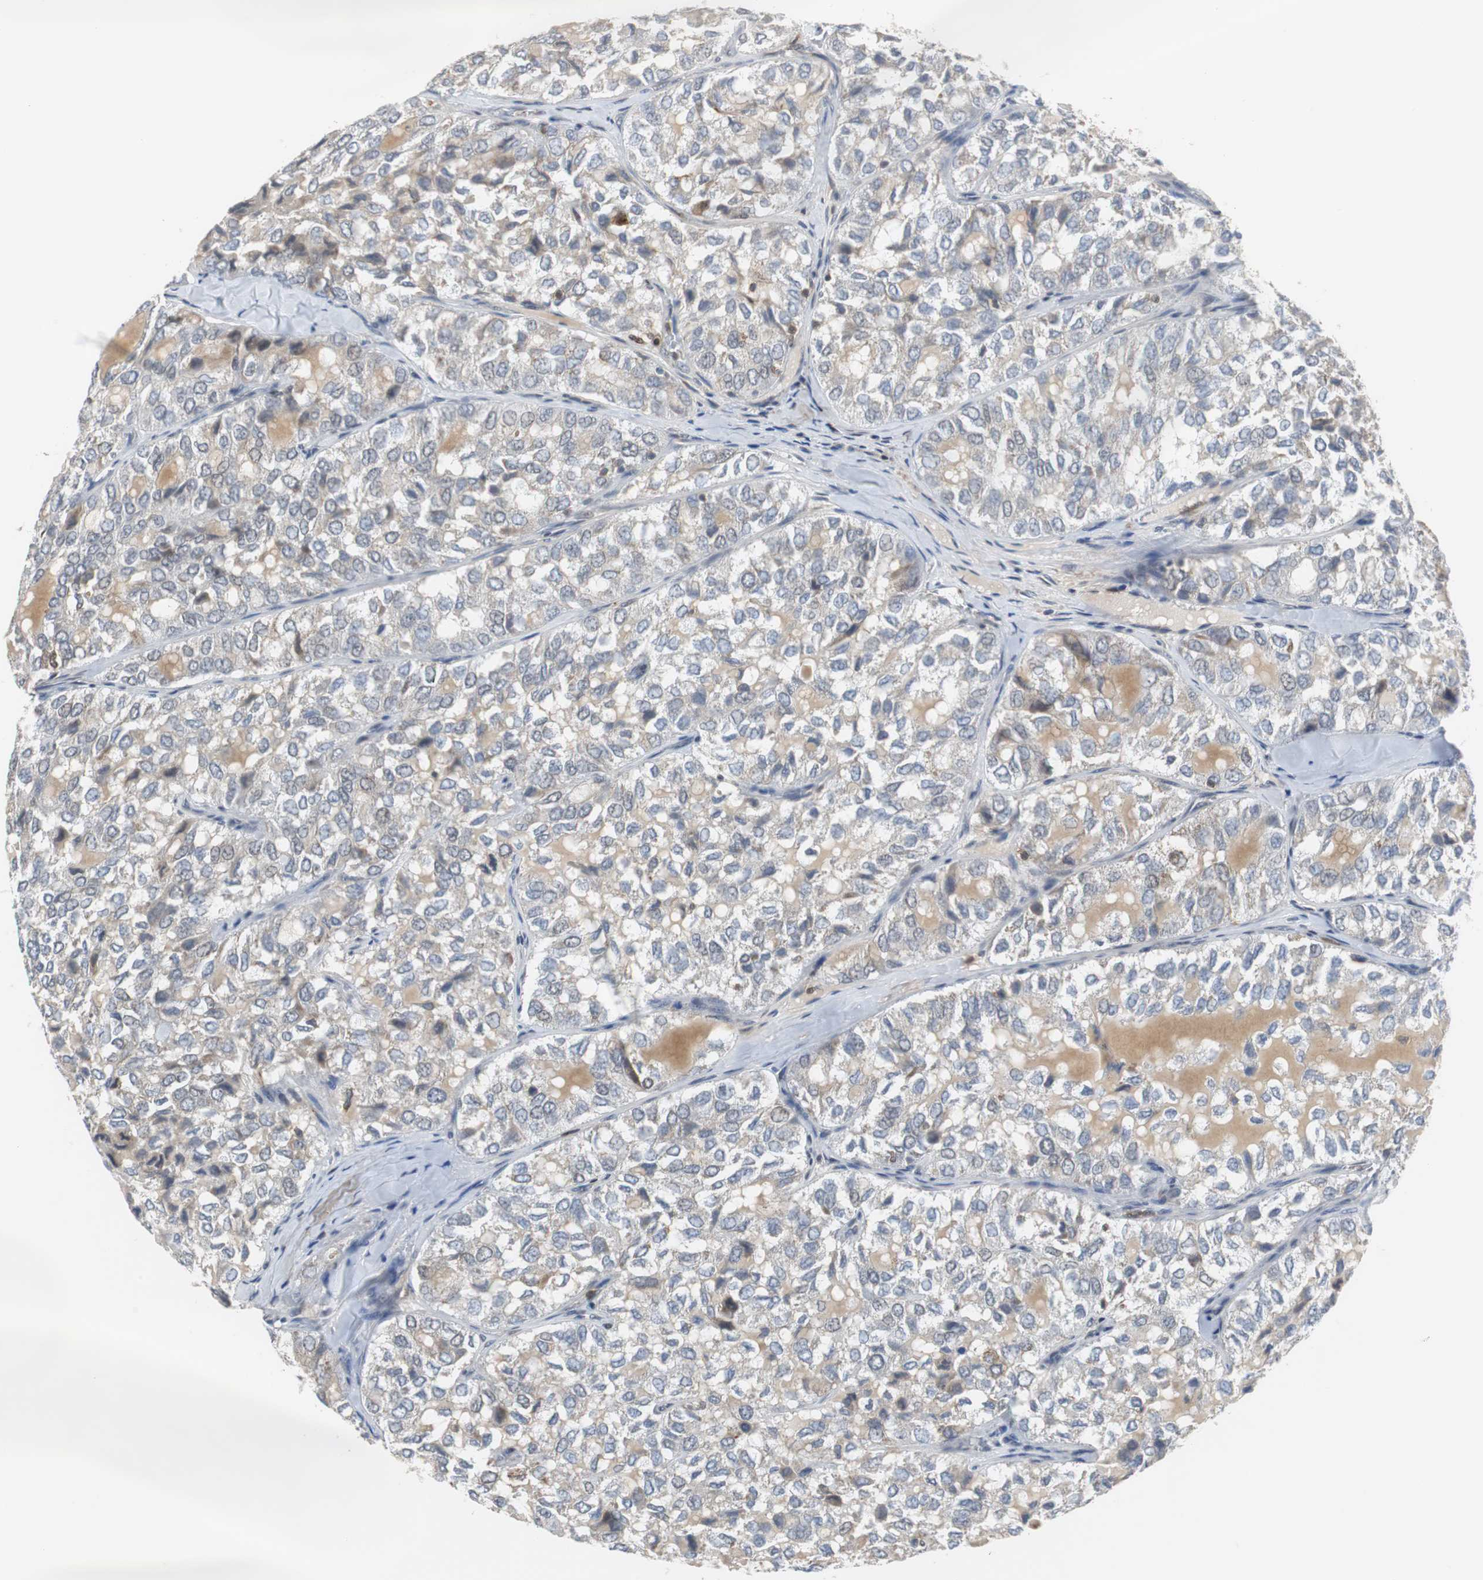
{"staining": {"intensity": "weak", "quantity": "25%-75%", "location": "cytoplasmic/membranous"}, "tissue": "thyroid cancer", "cell_type": "Tumor cells", "image_type": "cancer", "snomed": [{"axis": "morphology", "description": "Follicular adenoma carcinoma, NOS"}, {"axis": "topography", "description": "Thyroid gland"}], "caption": "The histopathology image exhibits a brown stain indicating the presence of a protein in the cytoplasmic/membranous of tumor cells in thyroid follicular adenoma carcinoma.", "gene": "SIRT1", "patient": {"sex": "male", "age": 75}}